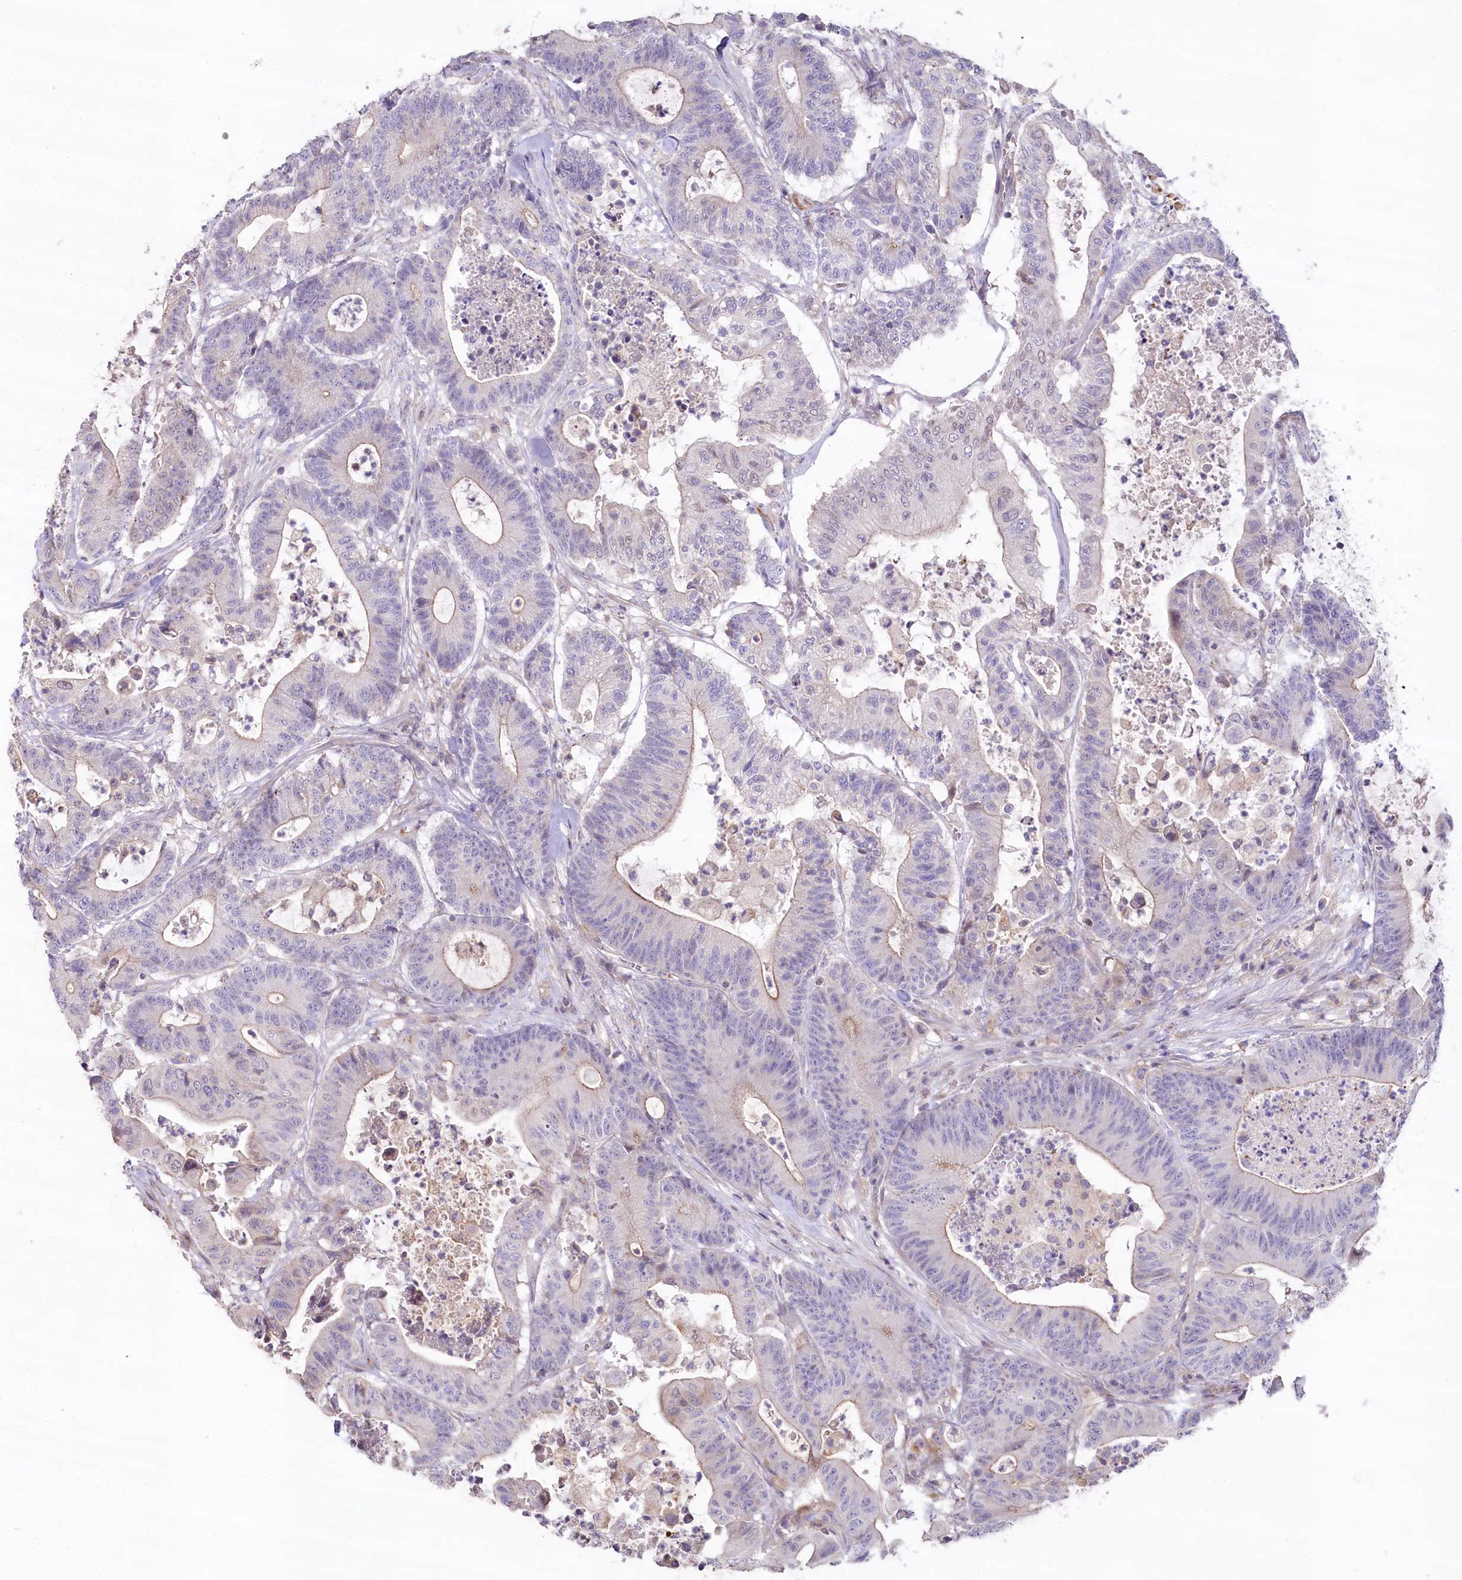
{"staining": {"intensity": "weak", "quantity": "<25%", "location": "cytoplasmic/membranous"}, "tissue": "colorectal cancer", "cell_type": "Tumor cells", "image_type": "cancer", "snomed": [{"axis": "morphology", "description": "Adenocarcinoma, NOS"}, {"axis": "topography", "description": "Colon"}], "caption": "Colorectal adenocarcinoma stained for a protein using immunohistochemistry (IHC) exhibits no positivity tumor cells.", "gene": "SLC6A11", "patient": {"sex": "female", "age": 84}}